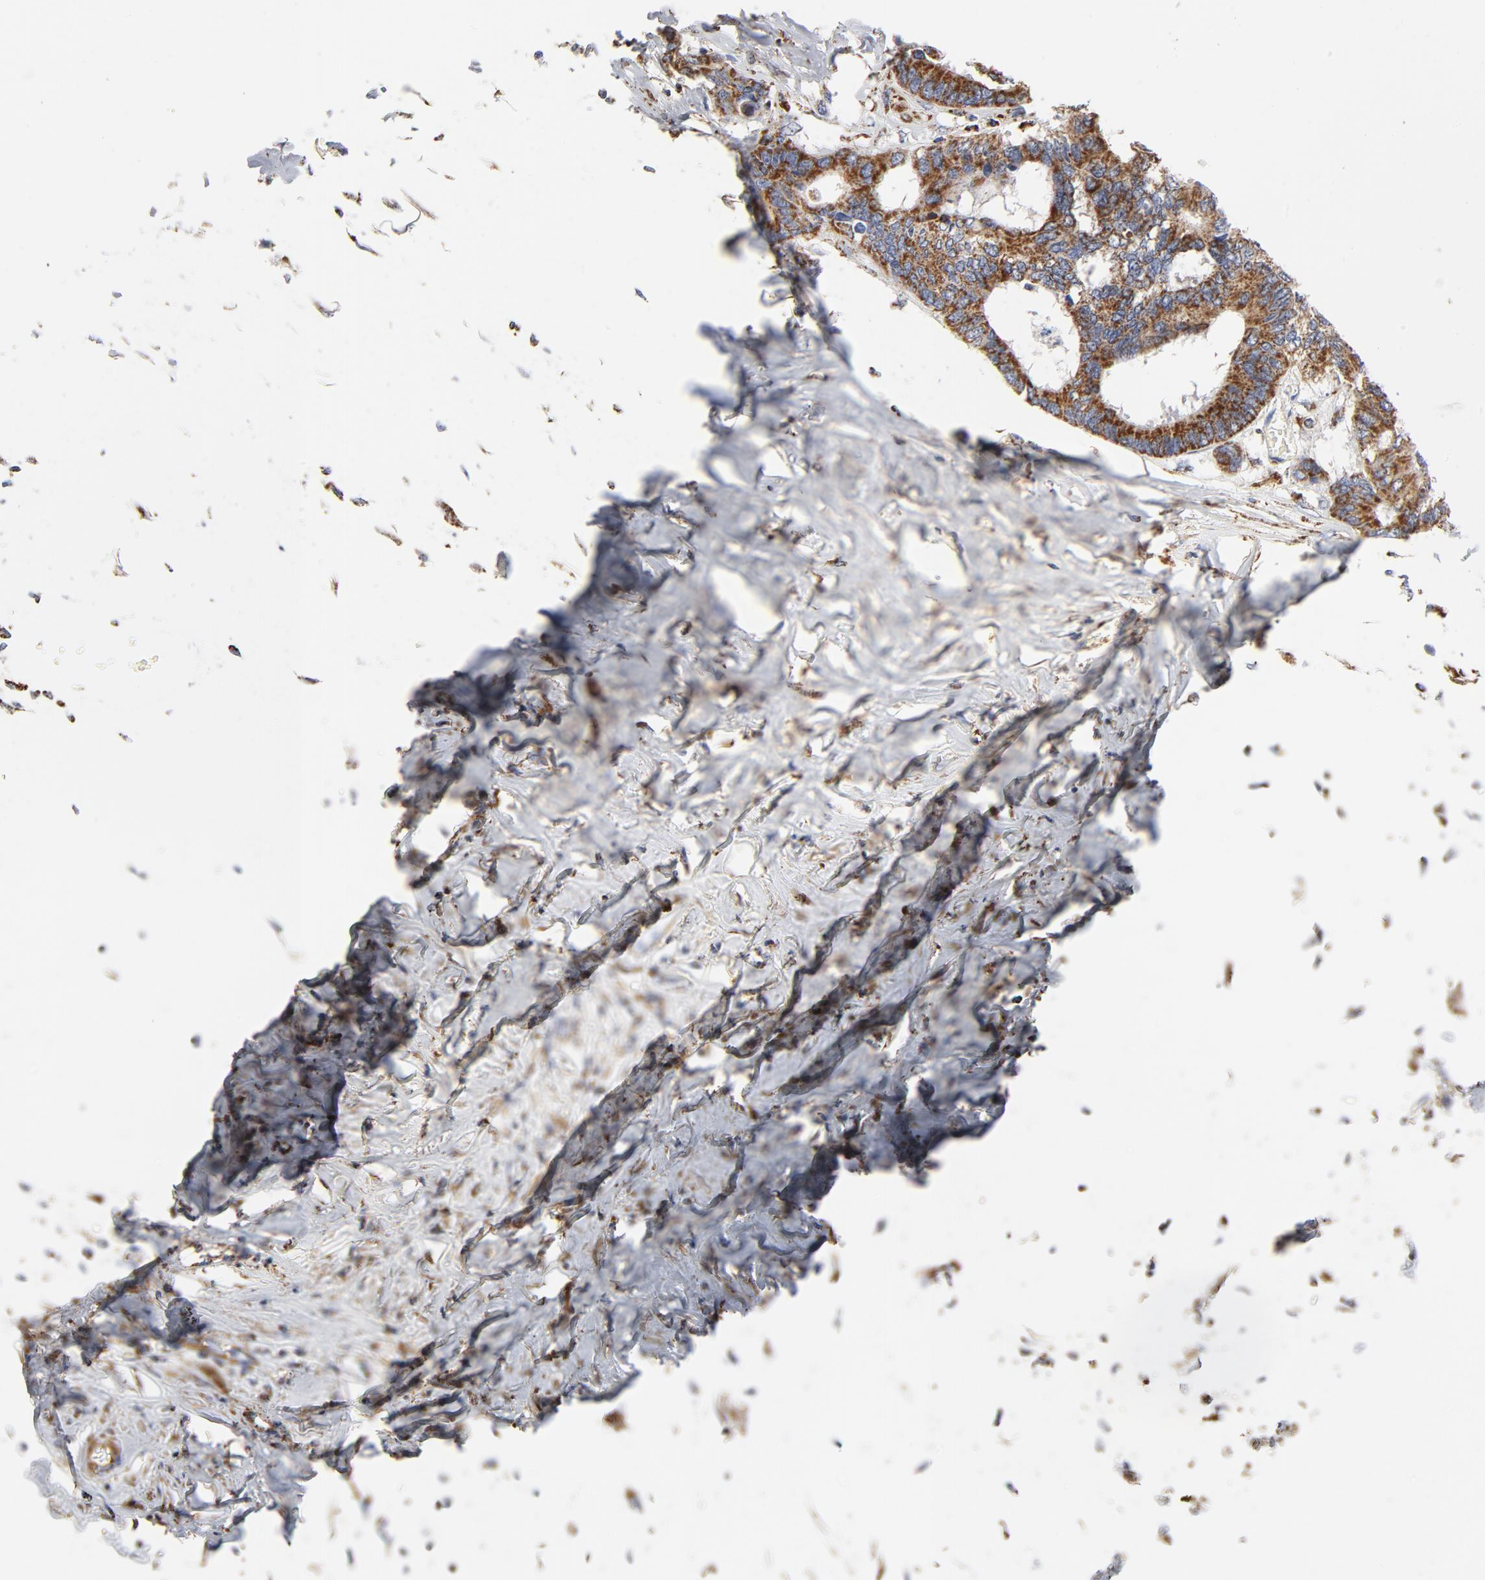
{"staining": {"intensity": "strong", "quantity": "25%-75%", "location": "cytoplasmic/membranous"}, "tissue": "colorectal cancer", "cell_type": "Tumor cells", "image_type": "cancer", "snomed": [{"axis": "morphology", "description": "Adenocarcinoma, NOS"}, {"axis": "topography", "description": "Rectum"}], "caption": "Immunohistochemical staining of colorectal adenocarcinoma reveals high levels of strong cytoplasmic/membranous expression in about 25%-75% of tumor cells.", "gene": "NDUFV2", "patient": {"sex": "male", "age": 55}}